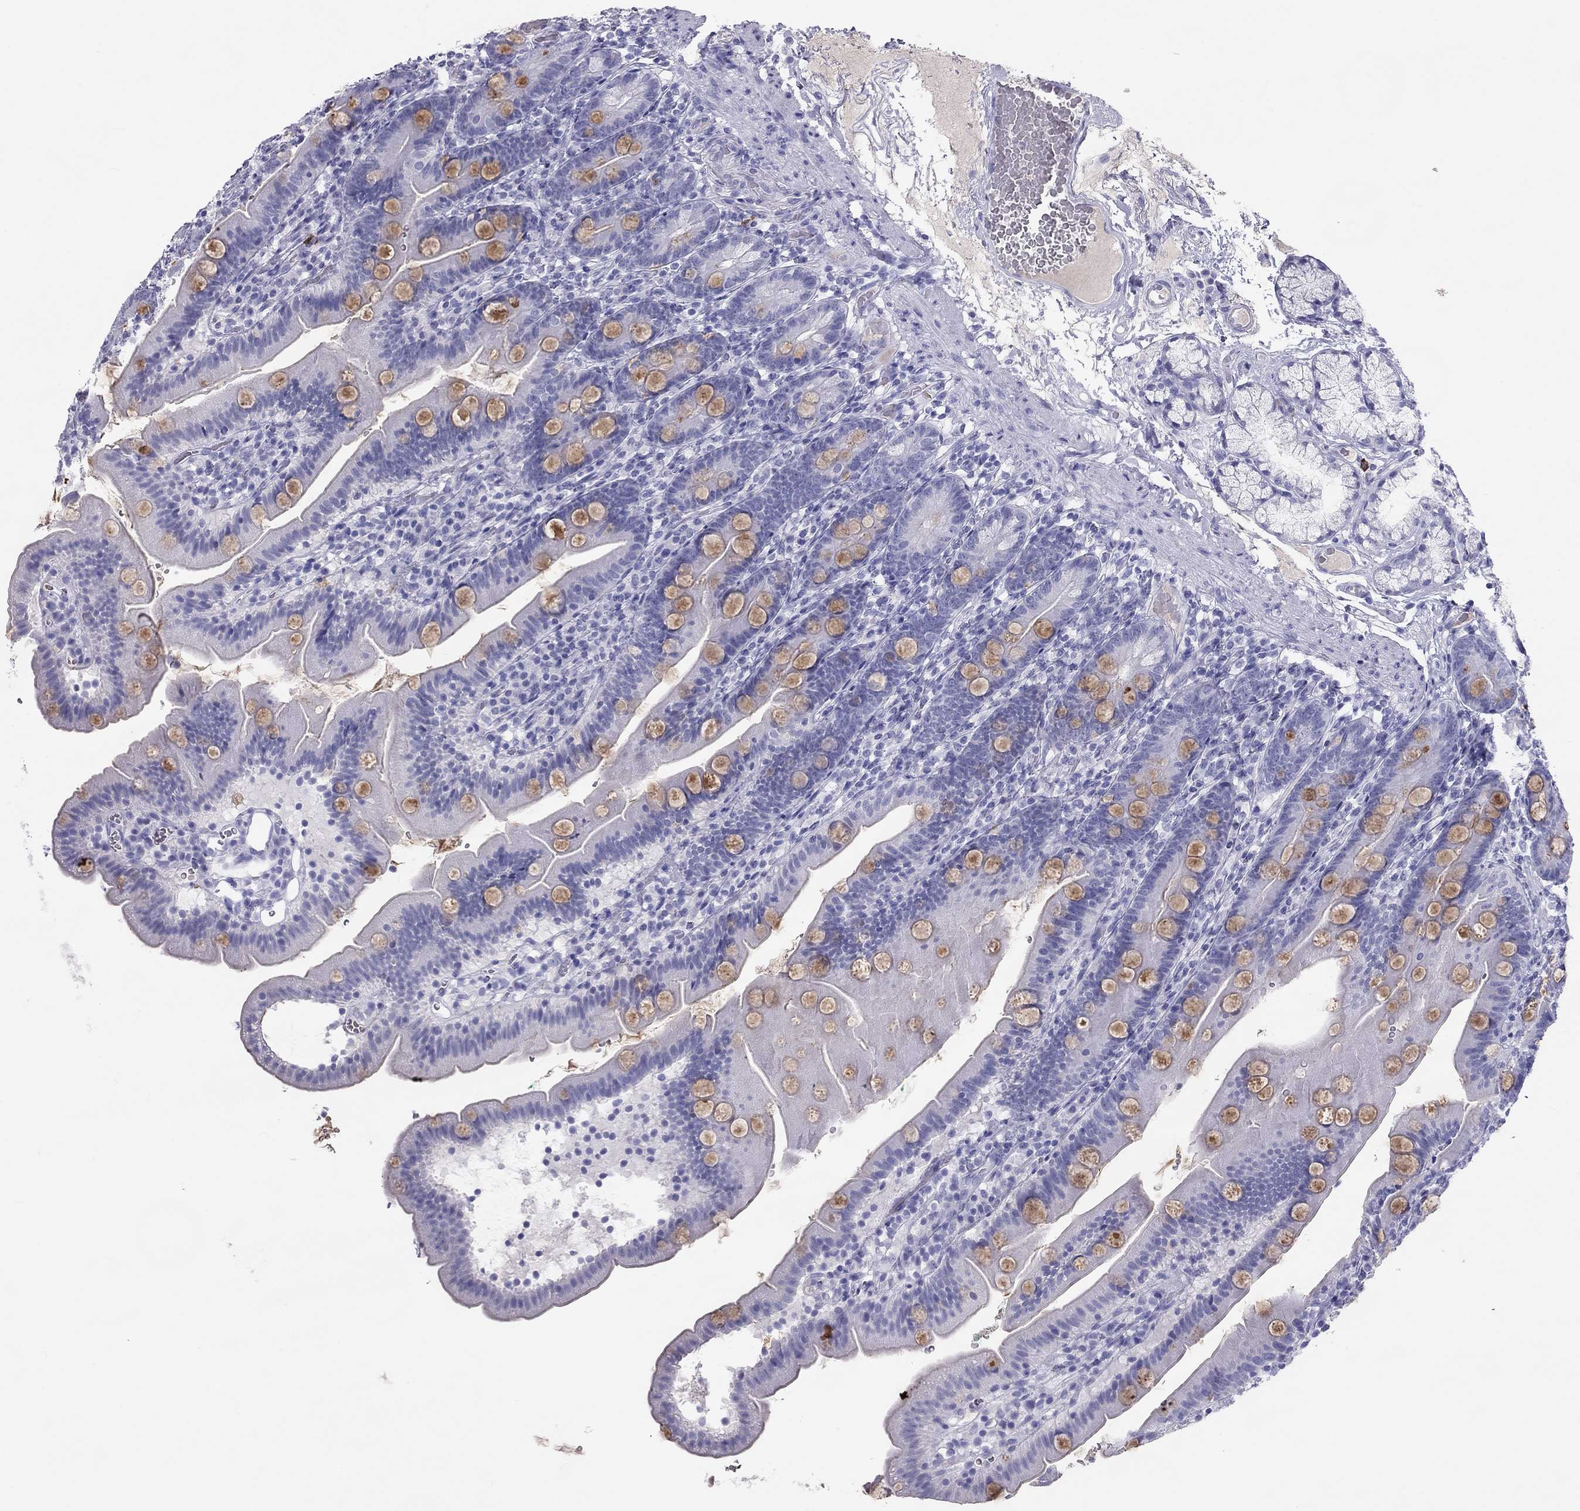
{"staining": {"intensity": "moderate", "quantity": "<25%", "location": "cytoplasmic/membranous"}, "tissue": "duodenum", "cell_type": "Glandular cells", "image_type": "normal", "snomed": [{"axis": "morphology", "description": "Normal tissue, NOS"}, {"axis": "topography", "description": "Duodenum"}], "caption": "Approximately <25% of glandular cells in unremarkable human duodenum demonstrate moderate cytoplasmic/membranous protein expression as visualized by brown immunohistochemical staining.", "gene": "KLRG1", "patient": {"sex": "female", "age": 67}}